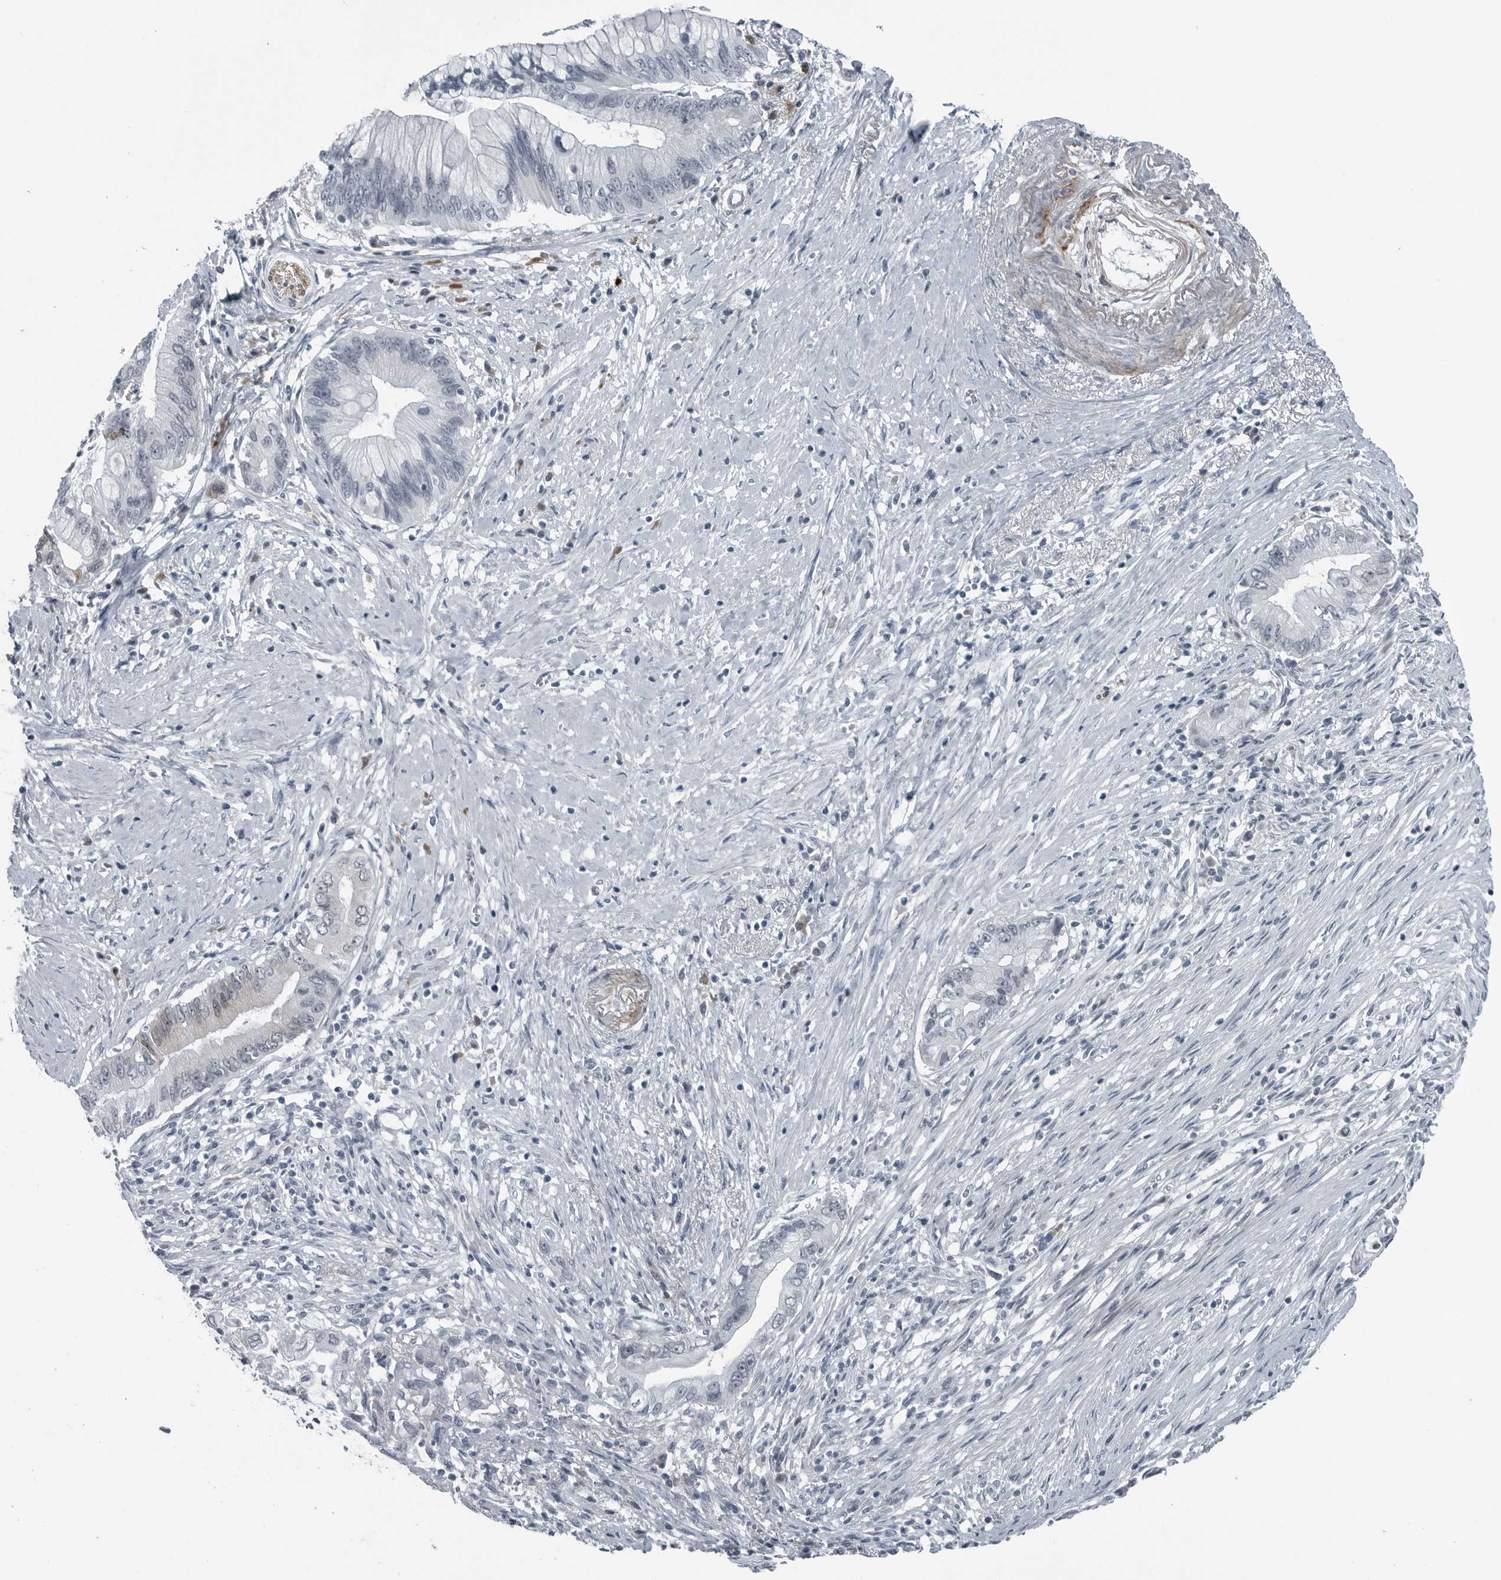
{"staining": {"intensity": "negative", "quantity": "none", "location": "none"}, "tissue": "pancreatic cancer", "cell_type": "Tumor cells", "image_type": "cancer", "snomed": [{"axis": "morphology", "description": "Adenocarcinoma, NOS"}, {"axis": "topography", "description": "Pancreas"}], "caption": "Immunohistochemical staining of human pancreatic cancer demonstrates no significant staining in tumor cells.", "gene": "DNAAF11", "patient": {"sex": "male", "age": 78}}